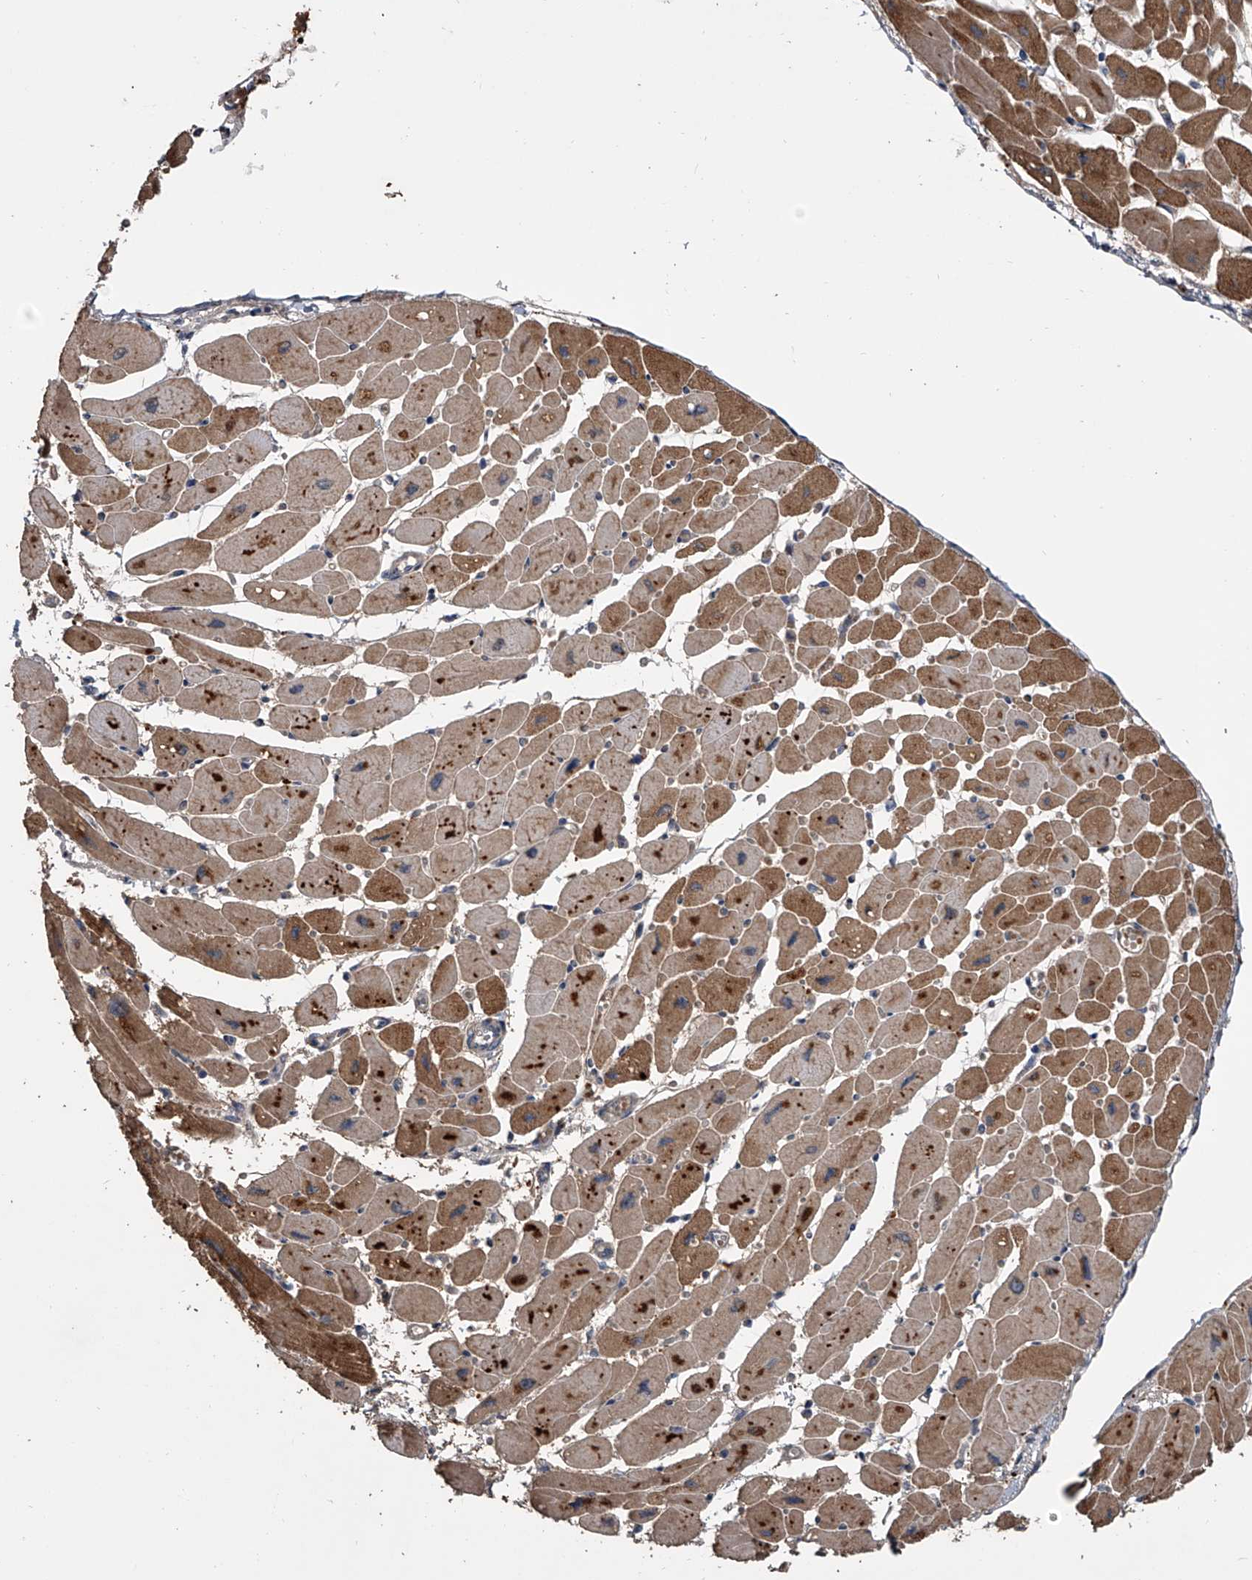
{"staining": {"intensity": "moderate", "quantity": ">75%", "location": "cytoplasmic/membranous"}, "tissue": "heart muscle", "cell_type": "Cardiomyocytes", "image_type": "normal", "snomed": [{"axis": "morphology", "description": "Normal tissue, NOS"}, {"axis": "topography", "description": "Heart"}], "caption": "Immunohistochemical staining of unremarkable heart muscle displays medium levels of moderate cytoplasmic/membranous positivity in about >75% of cardiomyocytes.", "gene": "DOCK9", "patient": {"sex": "female", "age": 54}}